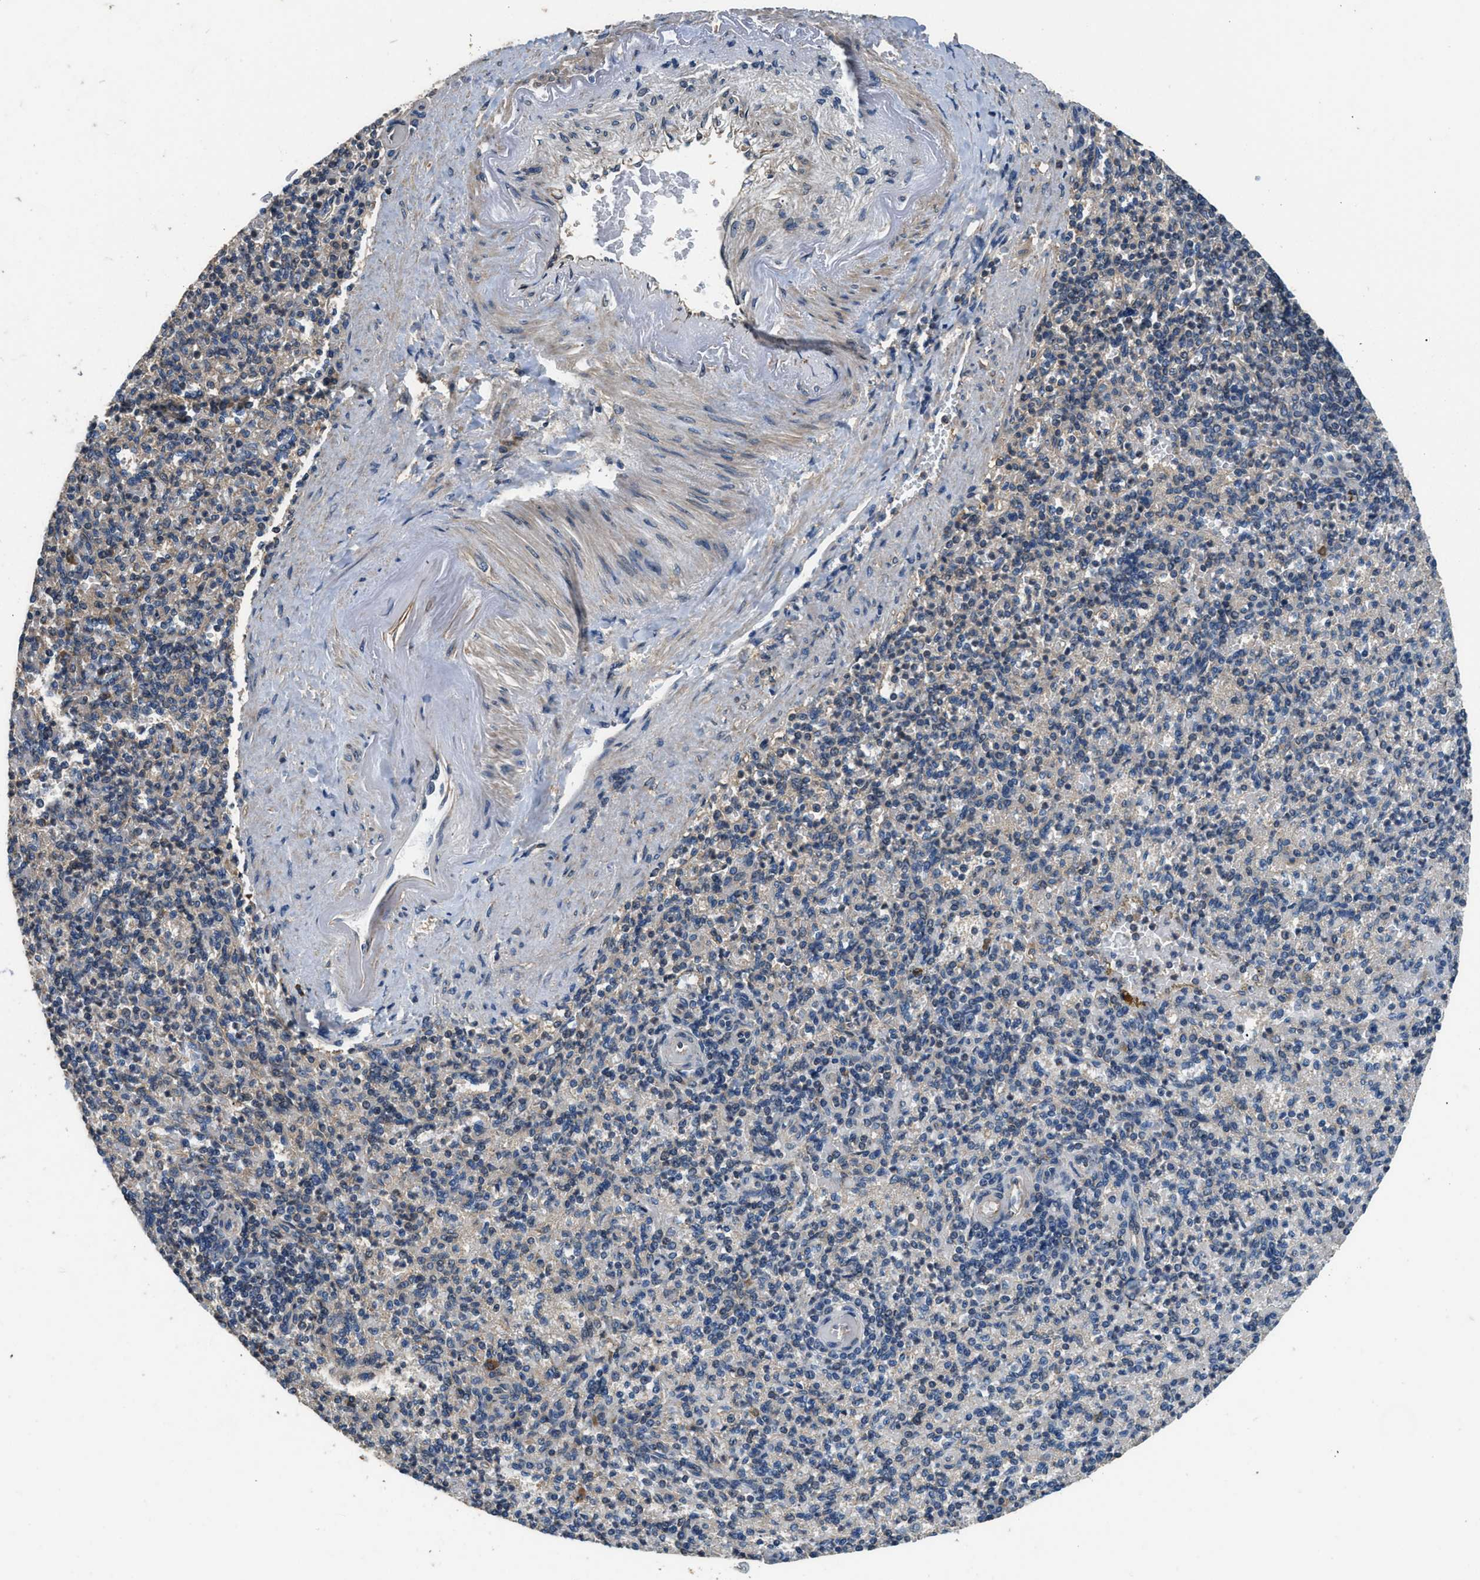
{"staining": {"intensity": "moderate", "quantity": "<25%", "location": "cytoplasmic/membranous"}, "tissue": "spleen", "cell_type": "Cells in red pulp", "image_type": "normal", "snomed": [{"axis": "morphology", "description": "Normal tissue, NOS"}, {"axis": "topography", "description": "Spleen"}], "caption": "Cells in red pulp demonstrate moderate cytoplasmic/membranous positivity in about <25% of cells in benign spleen.", "gene": "SSH2", "patient": {"sex": "female", "age": 74}}